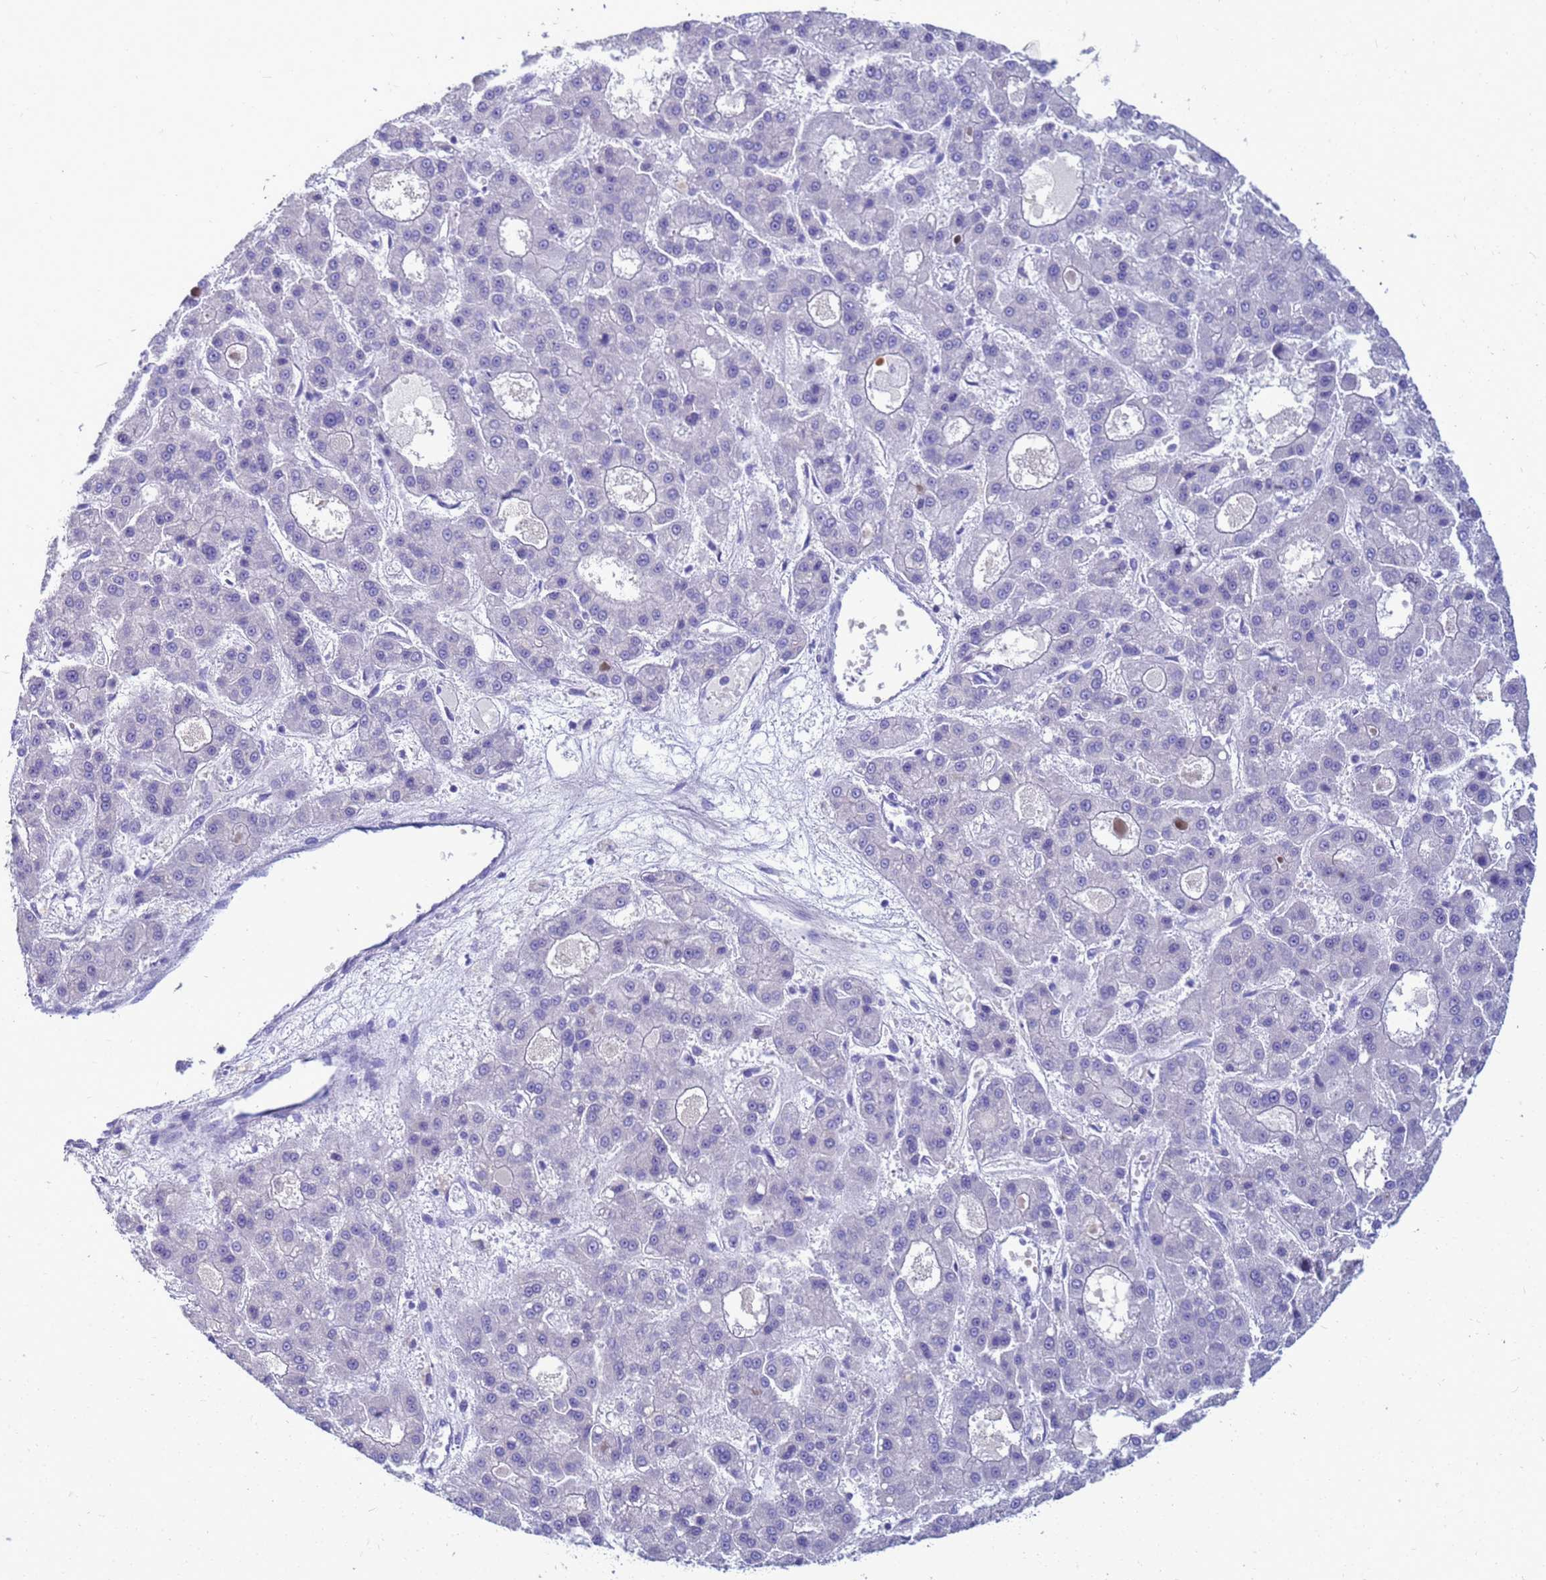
{"staining": {"intensity": "negative", "quantity": "none", "location": "none"}, "tissue": "liver cancer", "cell_type": "Tumor cells", "image_type": "cancer", "snomed": [{"axis": "morphology", "description": "Carcinoma, Hepatocellular, NOS"}, {"axis": "topography", "description": "Liver"}], "caption": "Liver cancer was stained to show a protein in brown. There is no significant positivity in tumor cells. (DAB immunohistochemistry, high magnification).", "gene": "SYCN", "patient": {"sex": "male", "age": 70}}